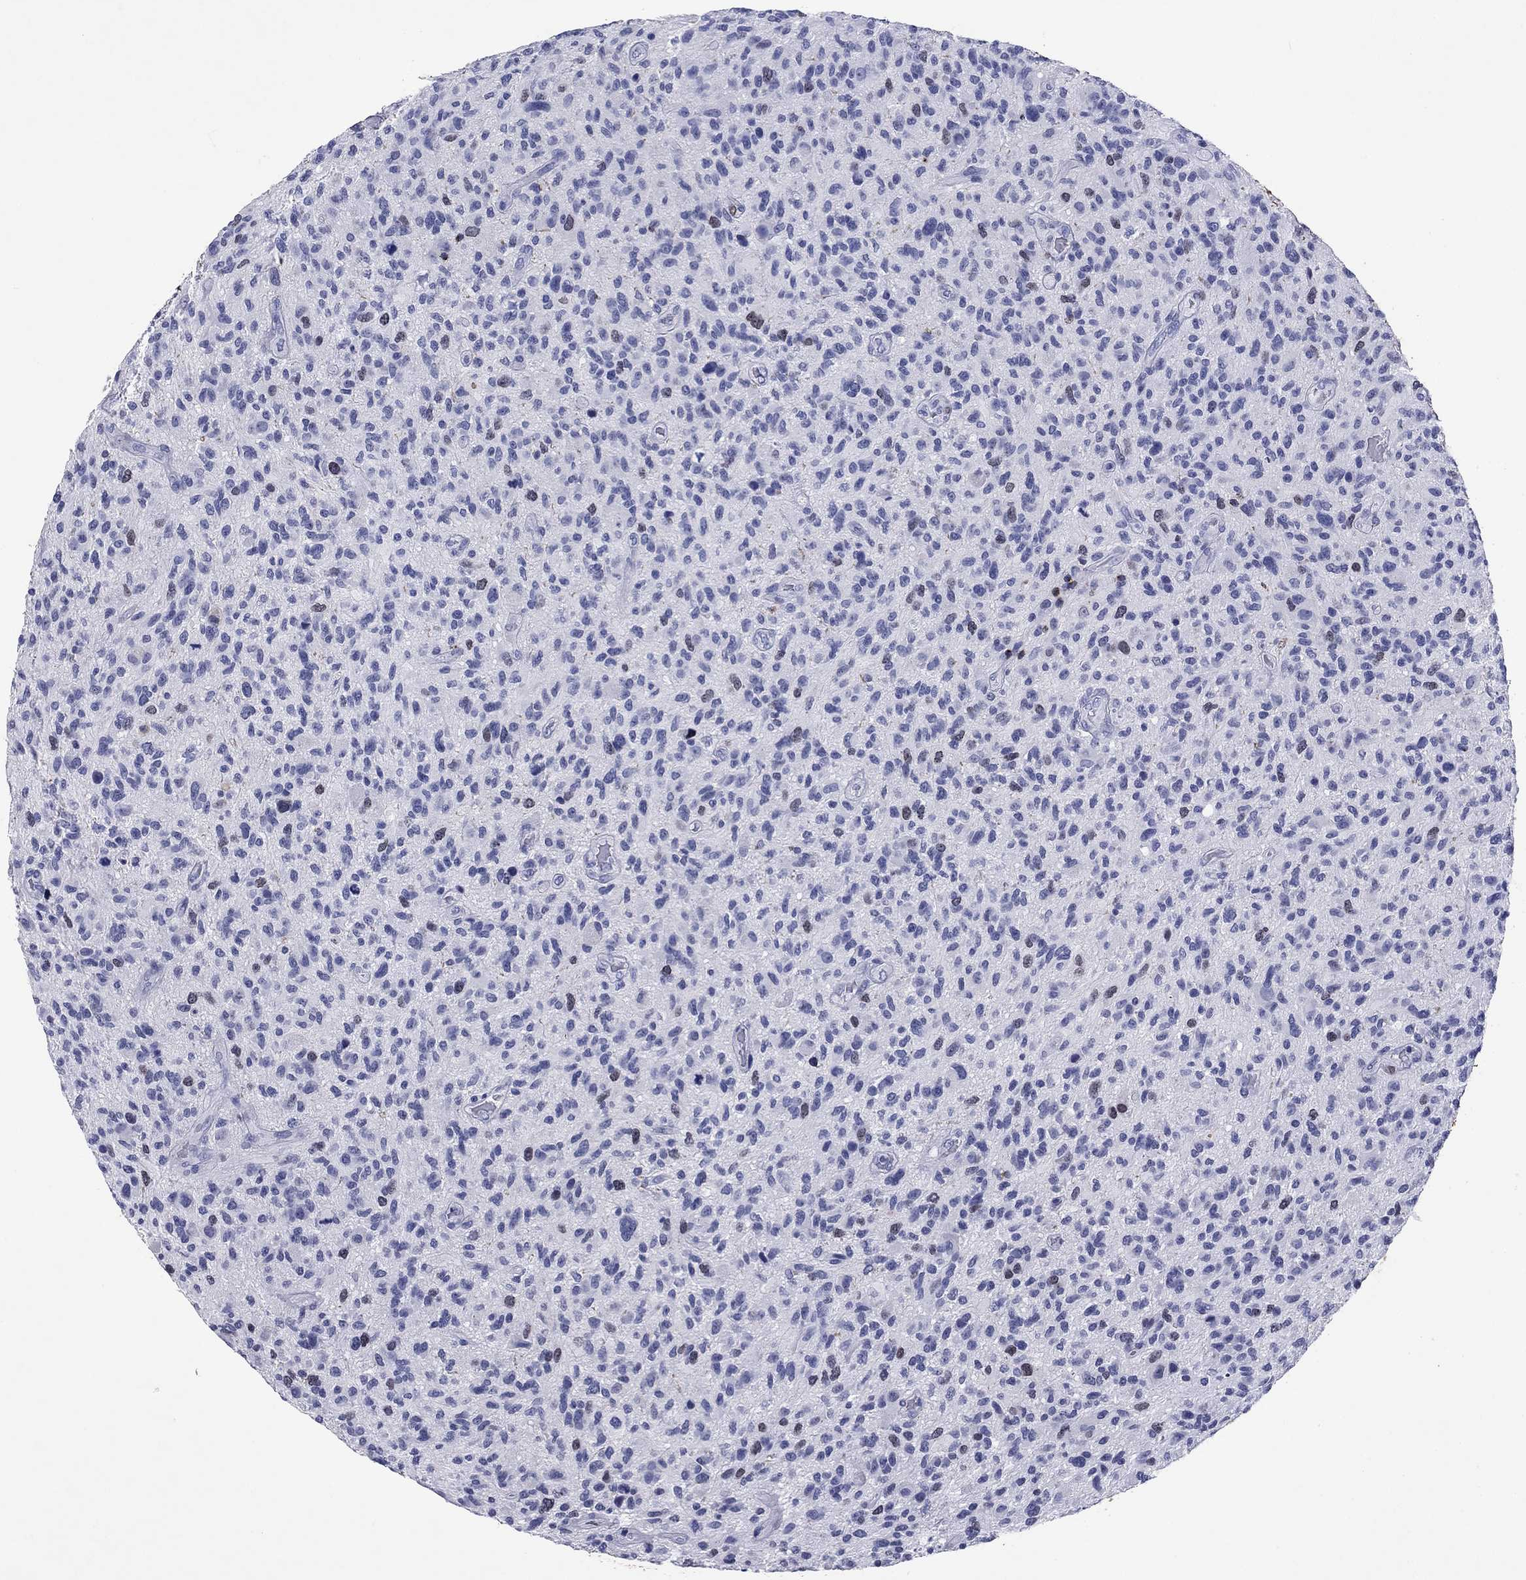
{"staining": {"intensity": "weak", "quantity": "<25%", "location": "nuclear"}, "tissue": "glioma", "cell_type": "Tumor cells", "image_type": "cancer", "snomed": [{"axis": "morphology", "description": "Glioma, malignant, High grade"}, {"axis": "topography", "description": "Brain"}], "caption": "DAB immunohistochemical staining of human glioma exhibits no significant positivity in tumor cells.", "gene": "GZMK", "patient": {"sex": "male", "age": 47}}